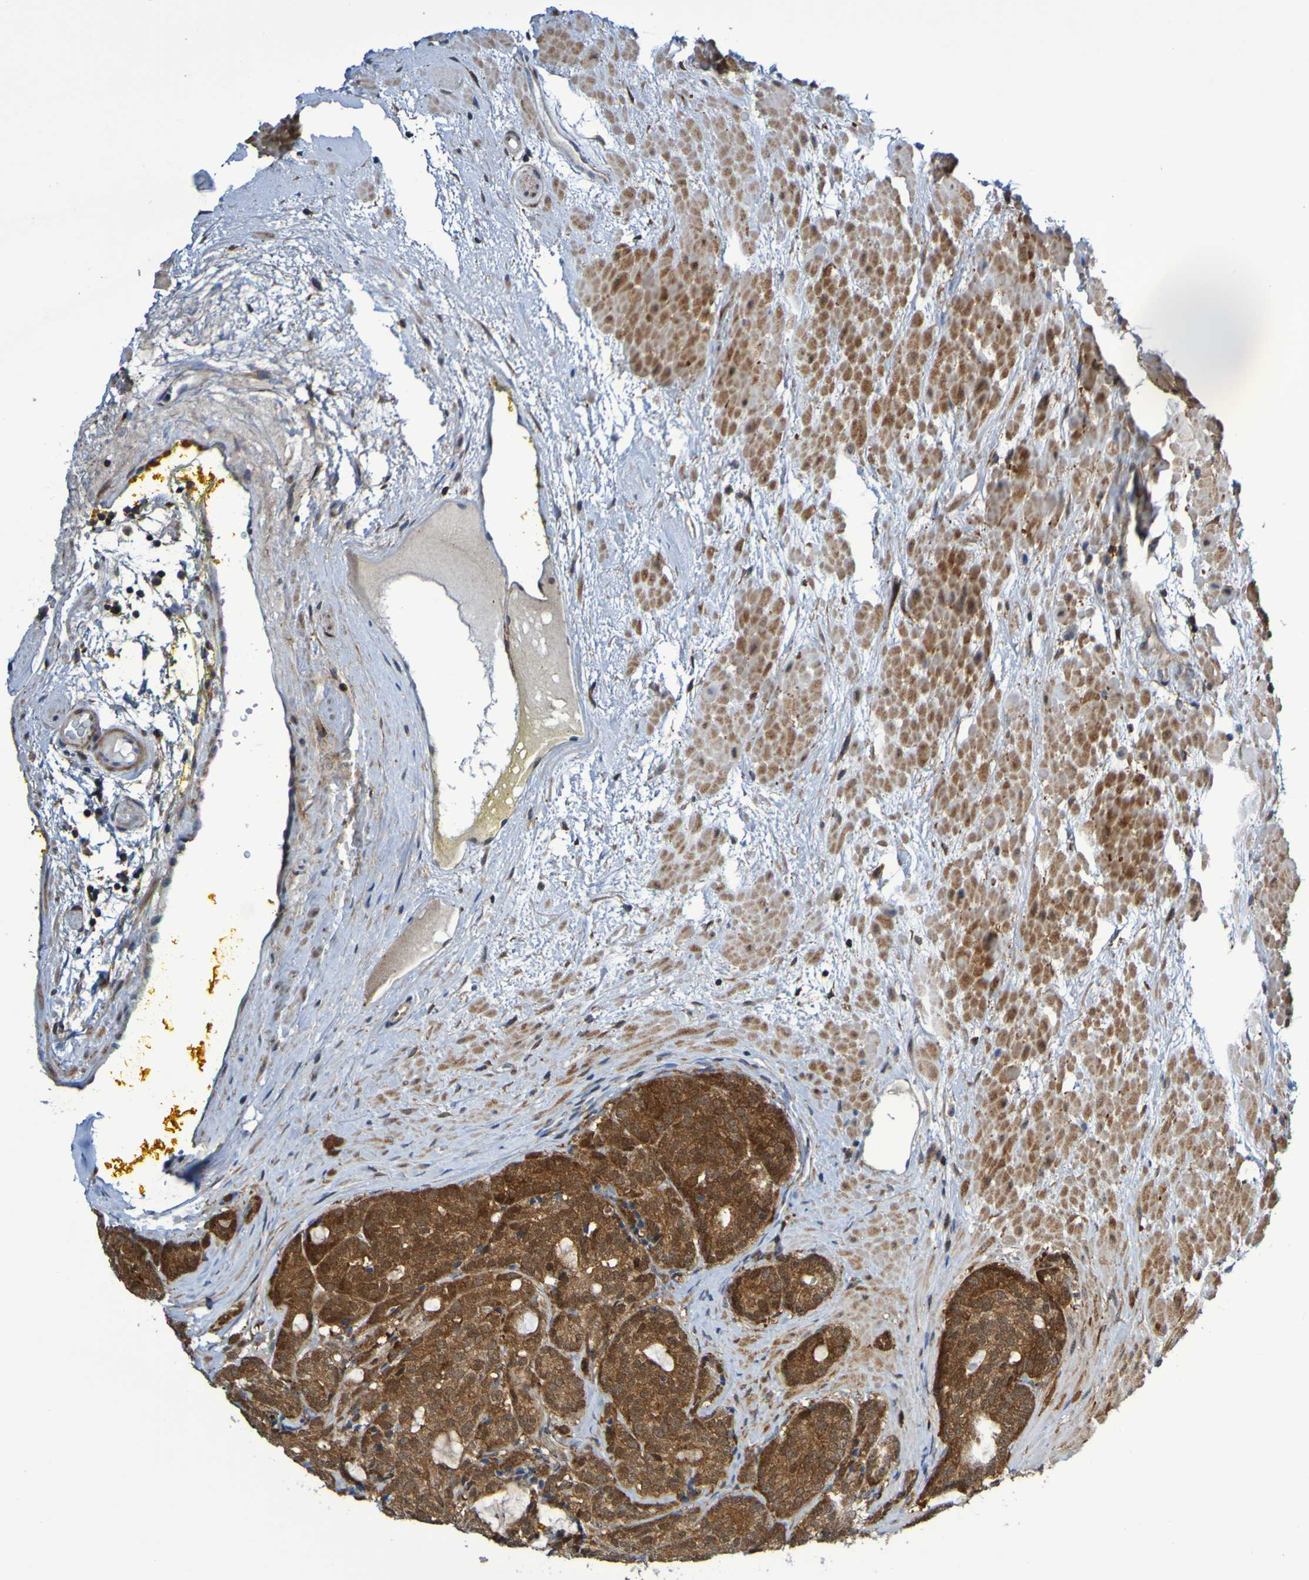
{"staining": {"intensity": "strong", "quantity": ">75%", "location": "cytoplasmic/membranous"}, "tissue": "prostate cancer", "cell_type": "Tumor cells", "image_type": "cancer", "snomed": [{"axis": "morphology", "description": "Adenocarcinoma, High grade"}, {"axis": "topography", "description": "Prostate"}], "caption": "A high amount of strong cytoplasmic/membranous expression is present in about >75% of tumor cells in prostate cancer (adenocarcinoma (high-grade)) tissue.", "gene": "ATIC", "patient": {"sex": "male", "age": 61}}